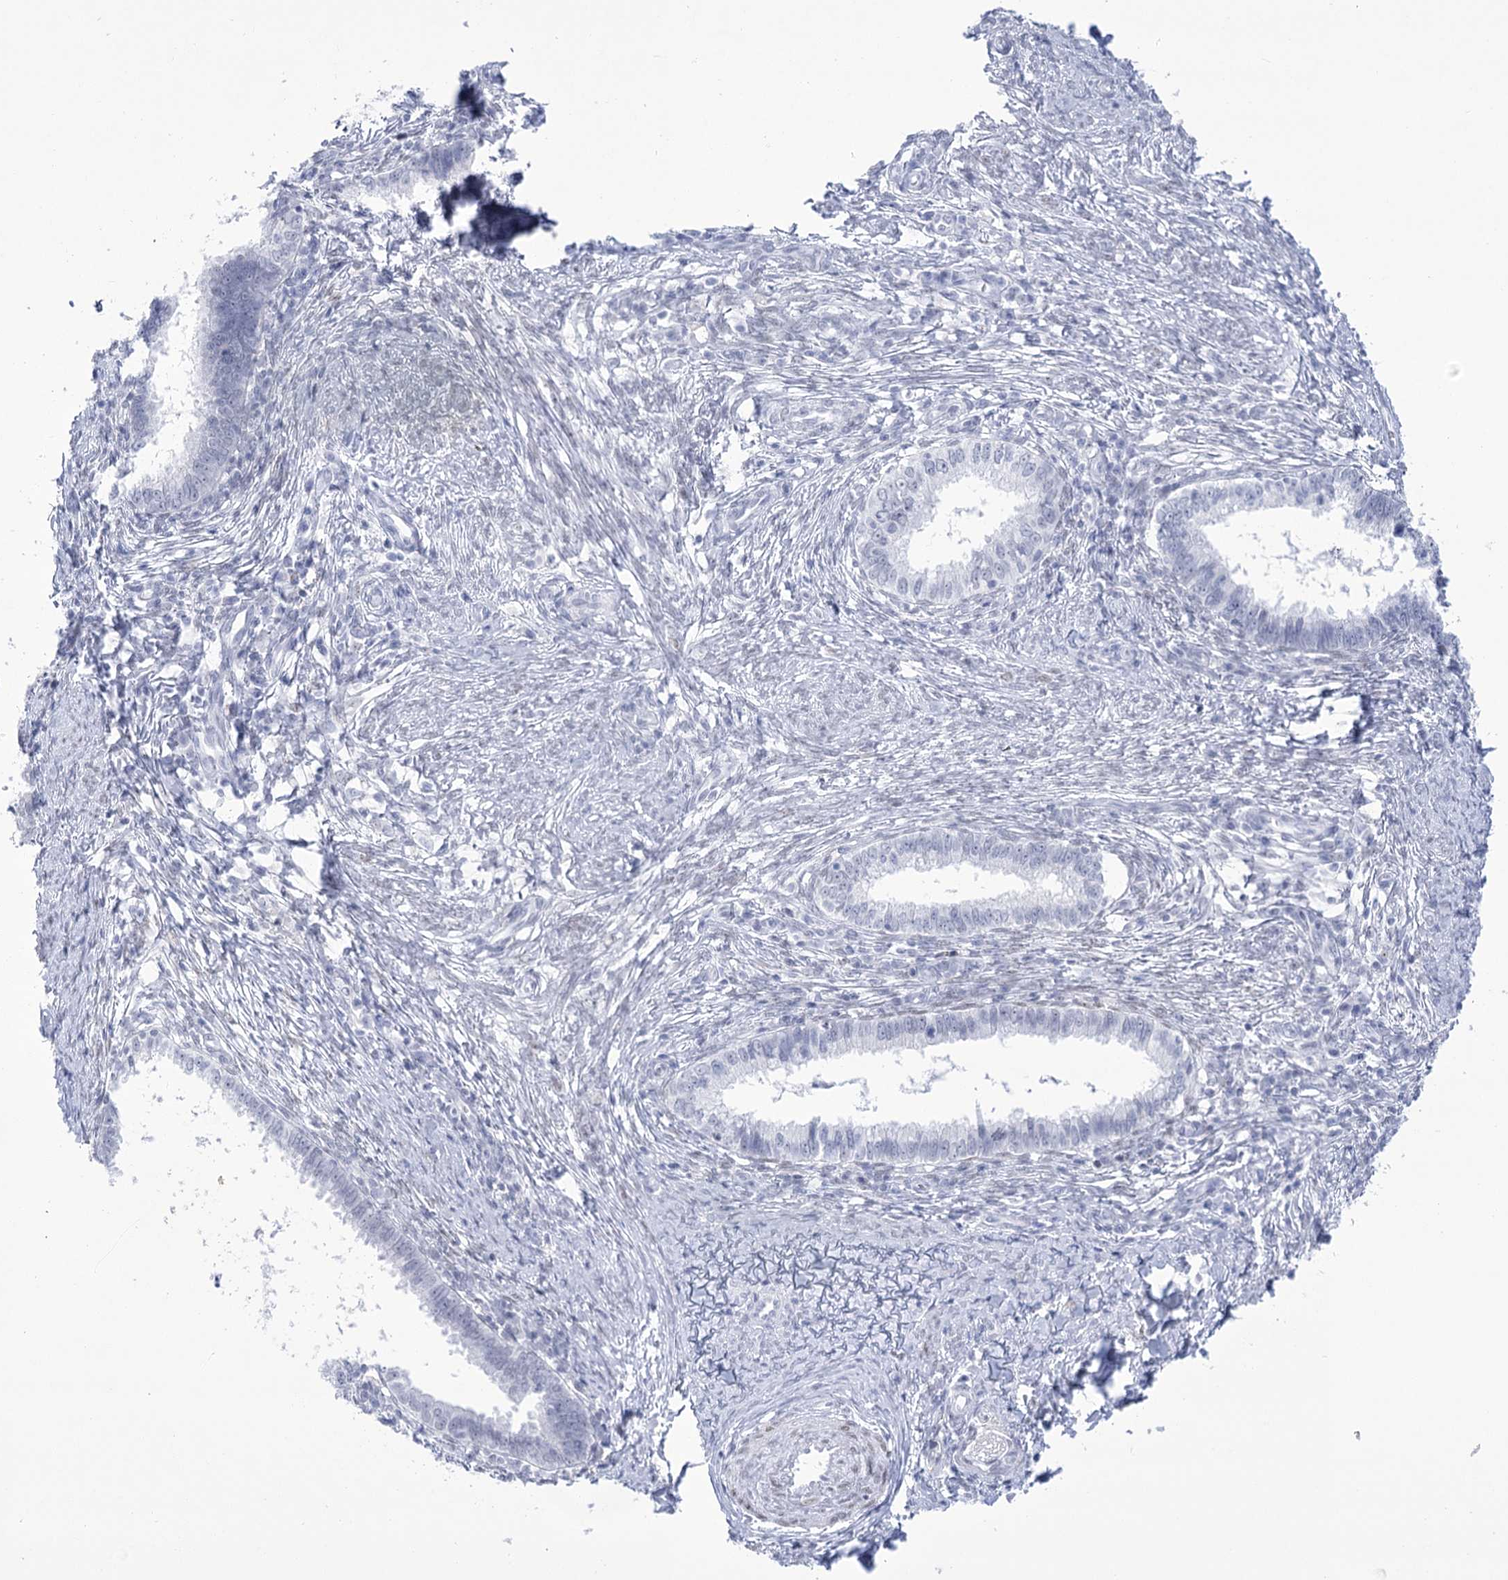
{"staining": {"intensity": "negative", "quantity": "none", "location": "none"}, "tissue": "cervical cancer", "cell_type": "Tumor cells", "image_type": "cancer", "snomed": [{"axis": "morphology", "description": "Adenocarcinoma, NOS"}, {"axis": "topography", "description": "Cervix"}], "caption": "Adenocarcinoma (cervical) was stained to show a protein in brown. There is no significant expression in tumor cells.", "gene": "HORMAD1", "patient": {"sex": "female", "age": 36}}